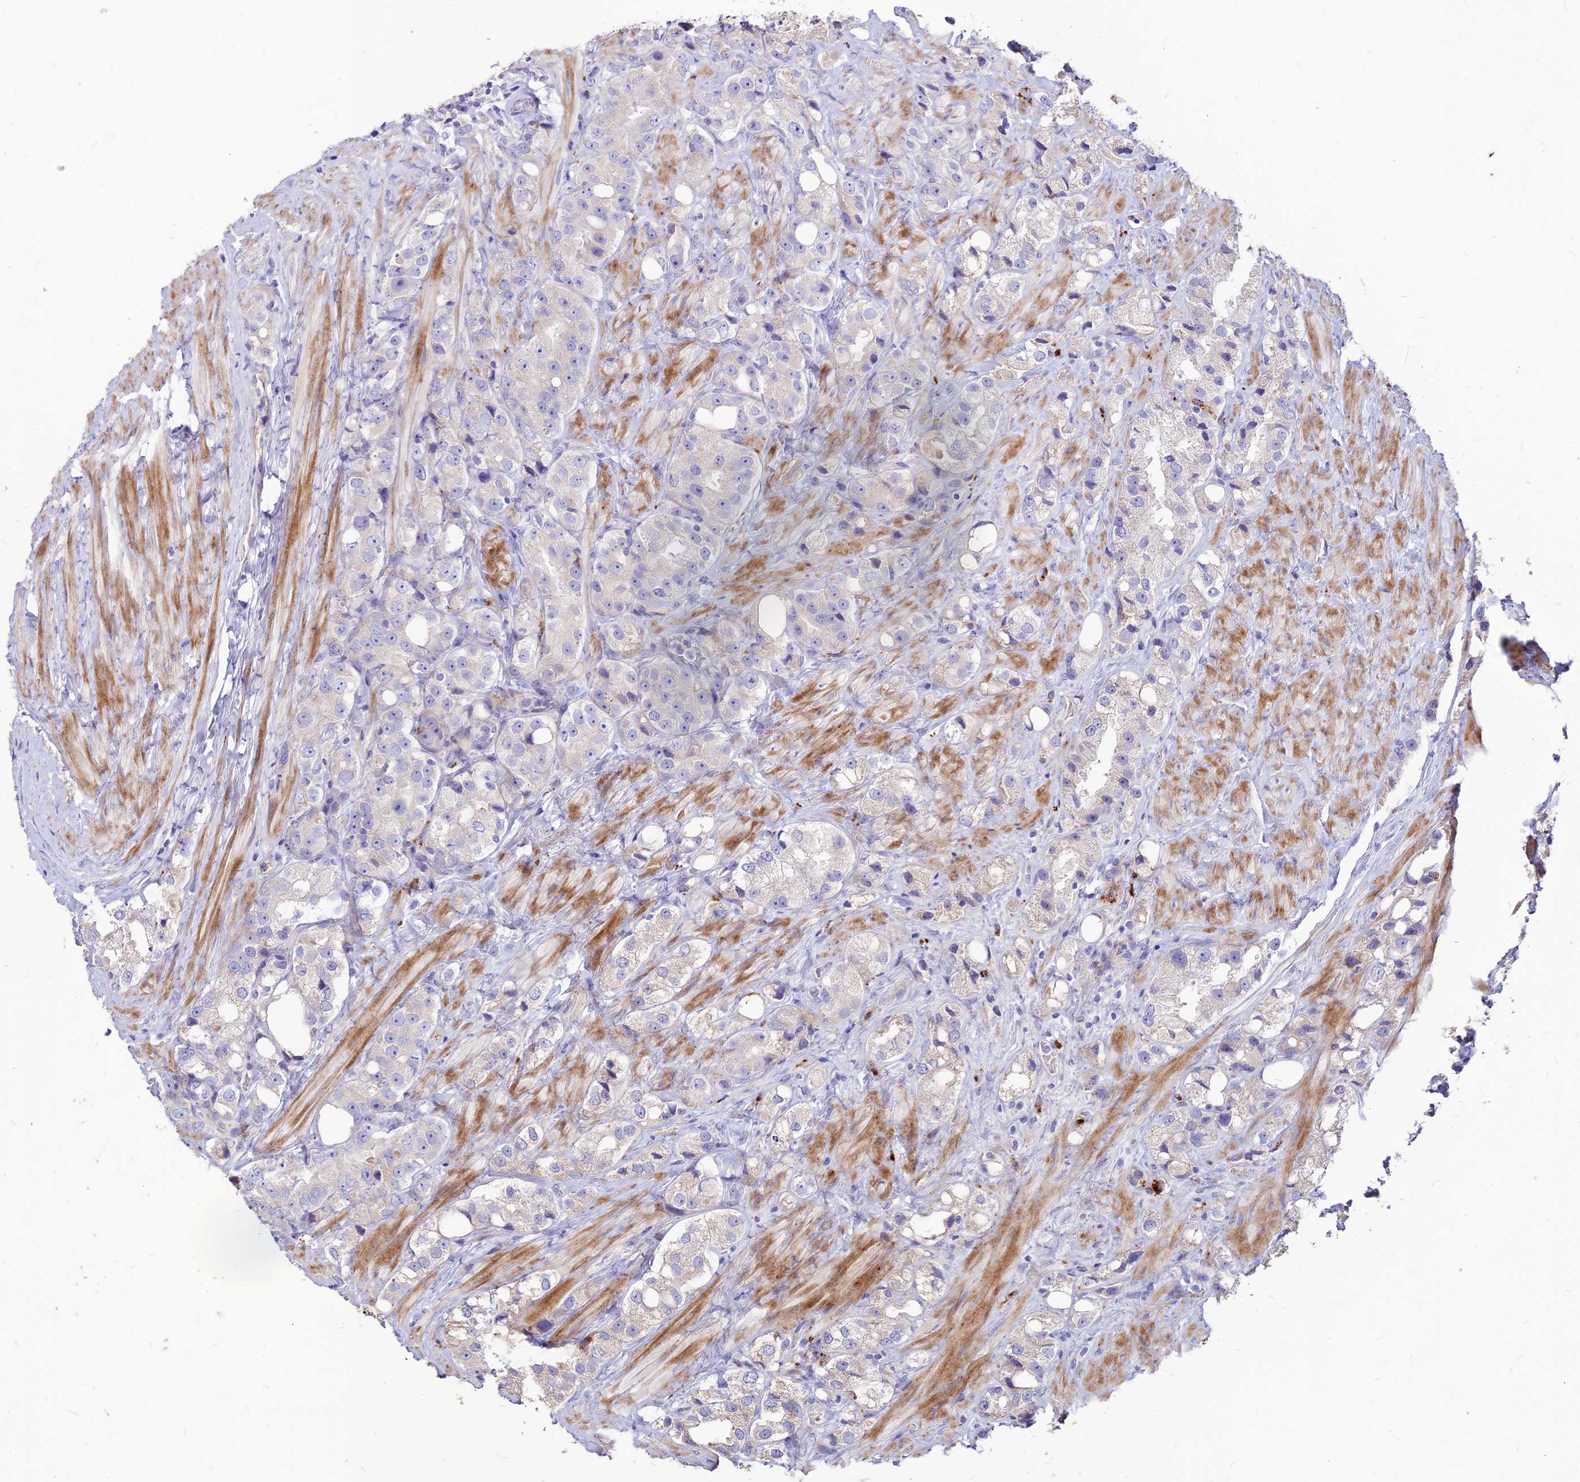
{"staining": {"intensity": "negative", "quantity": "none", "location": "none"}, "tissue": "prostate cancer", "cell_type": "Tumor cells", "image_type": "cancer", "snomed": [{"axis": "morphology", "description": "Adenocarcinoma, NOS"}, {"axis": "topography", "description": "Prostate"}], "caption": "Prostate cancer (adenocarcinoma) was stained to show a protein in brown. There is no significant staining in tumor cells.", "gene": "RIMOC1", "patient": {"sex": "male", "age": 79}}